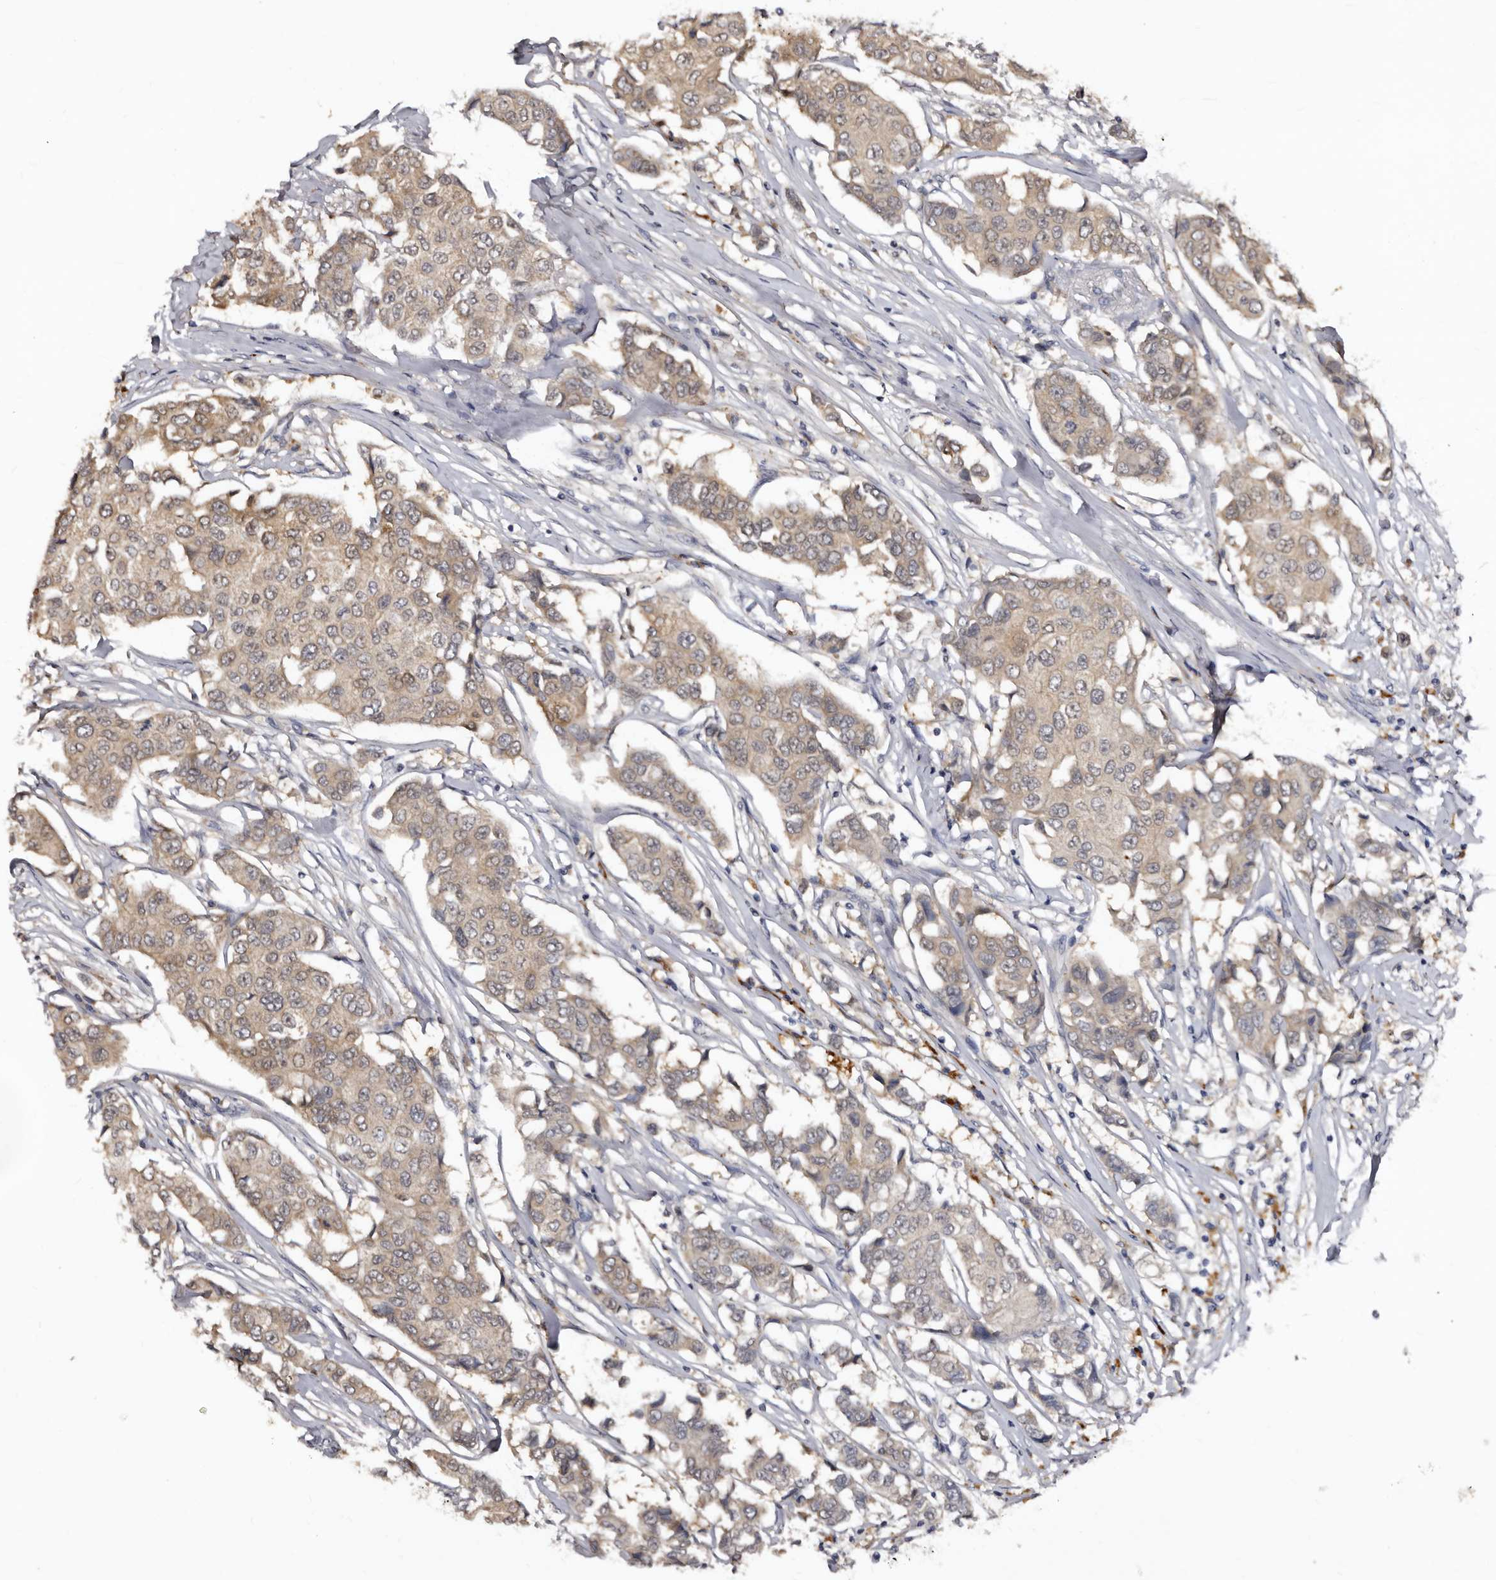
{"staining": {"intensity": "weak", "quantity": ">75%", "location": "cytoplasmic/membranous"}, "tissue": "breast cancer", "cell_type": "Tumor cells", "image_type": "cancer", "snomed": [{"axis": "morphology", "description": "Duct carcinoma"}, {"axis": "topography", "description": "Breast"}], "caption": "A brown stain highlights weak cytoplasmic/membranous staining of a protein in human invasive ductal carcinoma (breast) tumor cells.", "gene": "PMVK", "patient": {"sex": "female", "age": 80}}